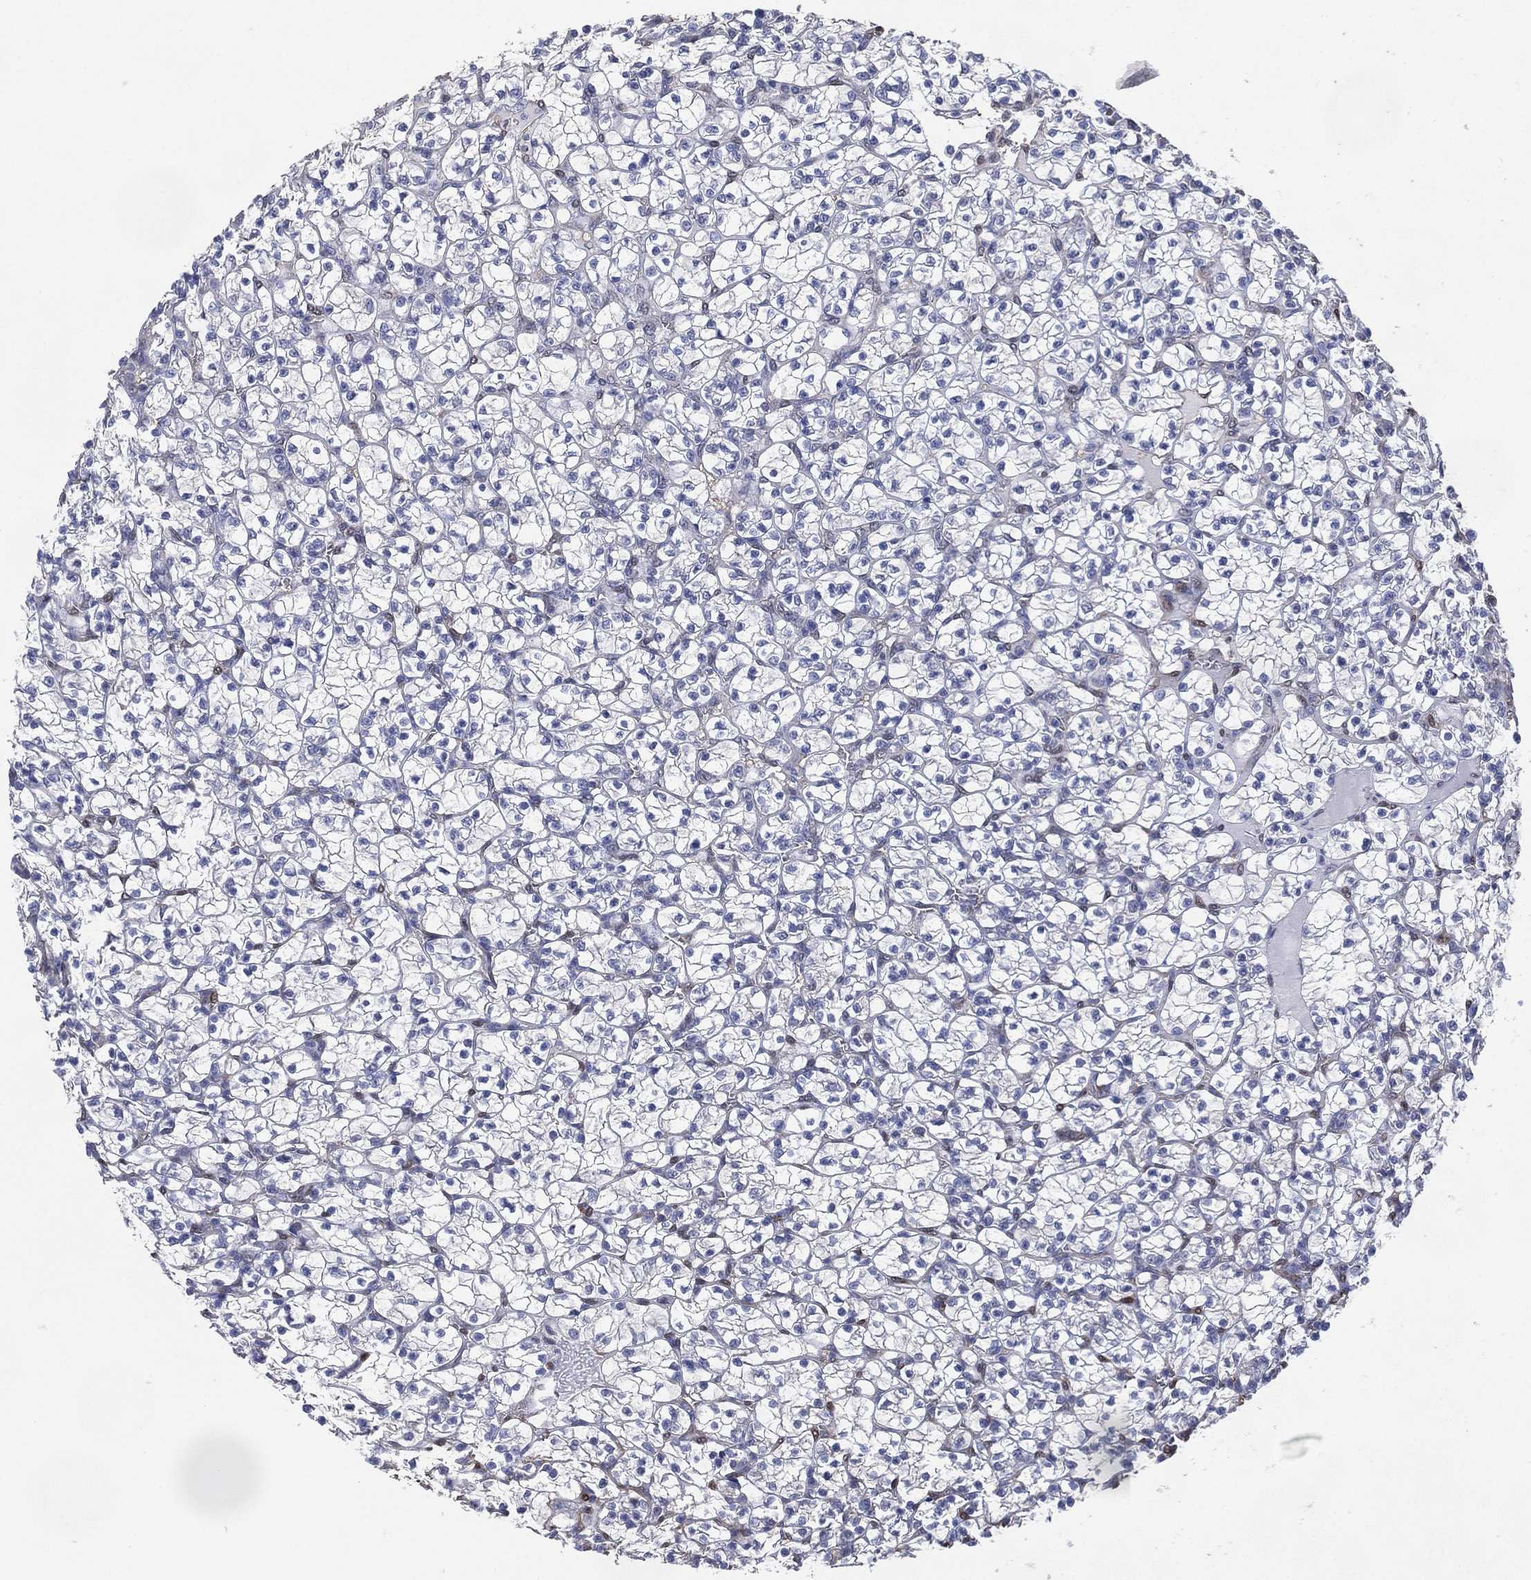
{"staining": {"intensity": "negative", "quantity": "none", "location": "none"}, "tissue": "renal cancer", "cell_type": "Tumor cells", "image_type": "cancer", "snomed": [{"axis": "morphology", "description": "Adenocarcinoma, NOS"}, {"axis": "topography", "description": "Kidney"}], "caption": "Immunohistochemical staining of renal adenocarcinoma shows no significant staining in tumor cells.", "gene": "AK1", "patient": {"sex": "female", "age": 89}}